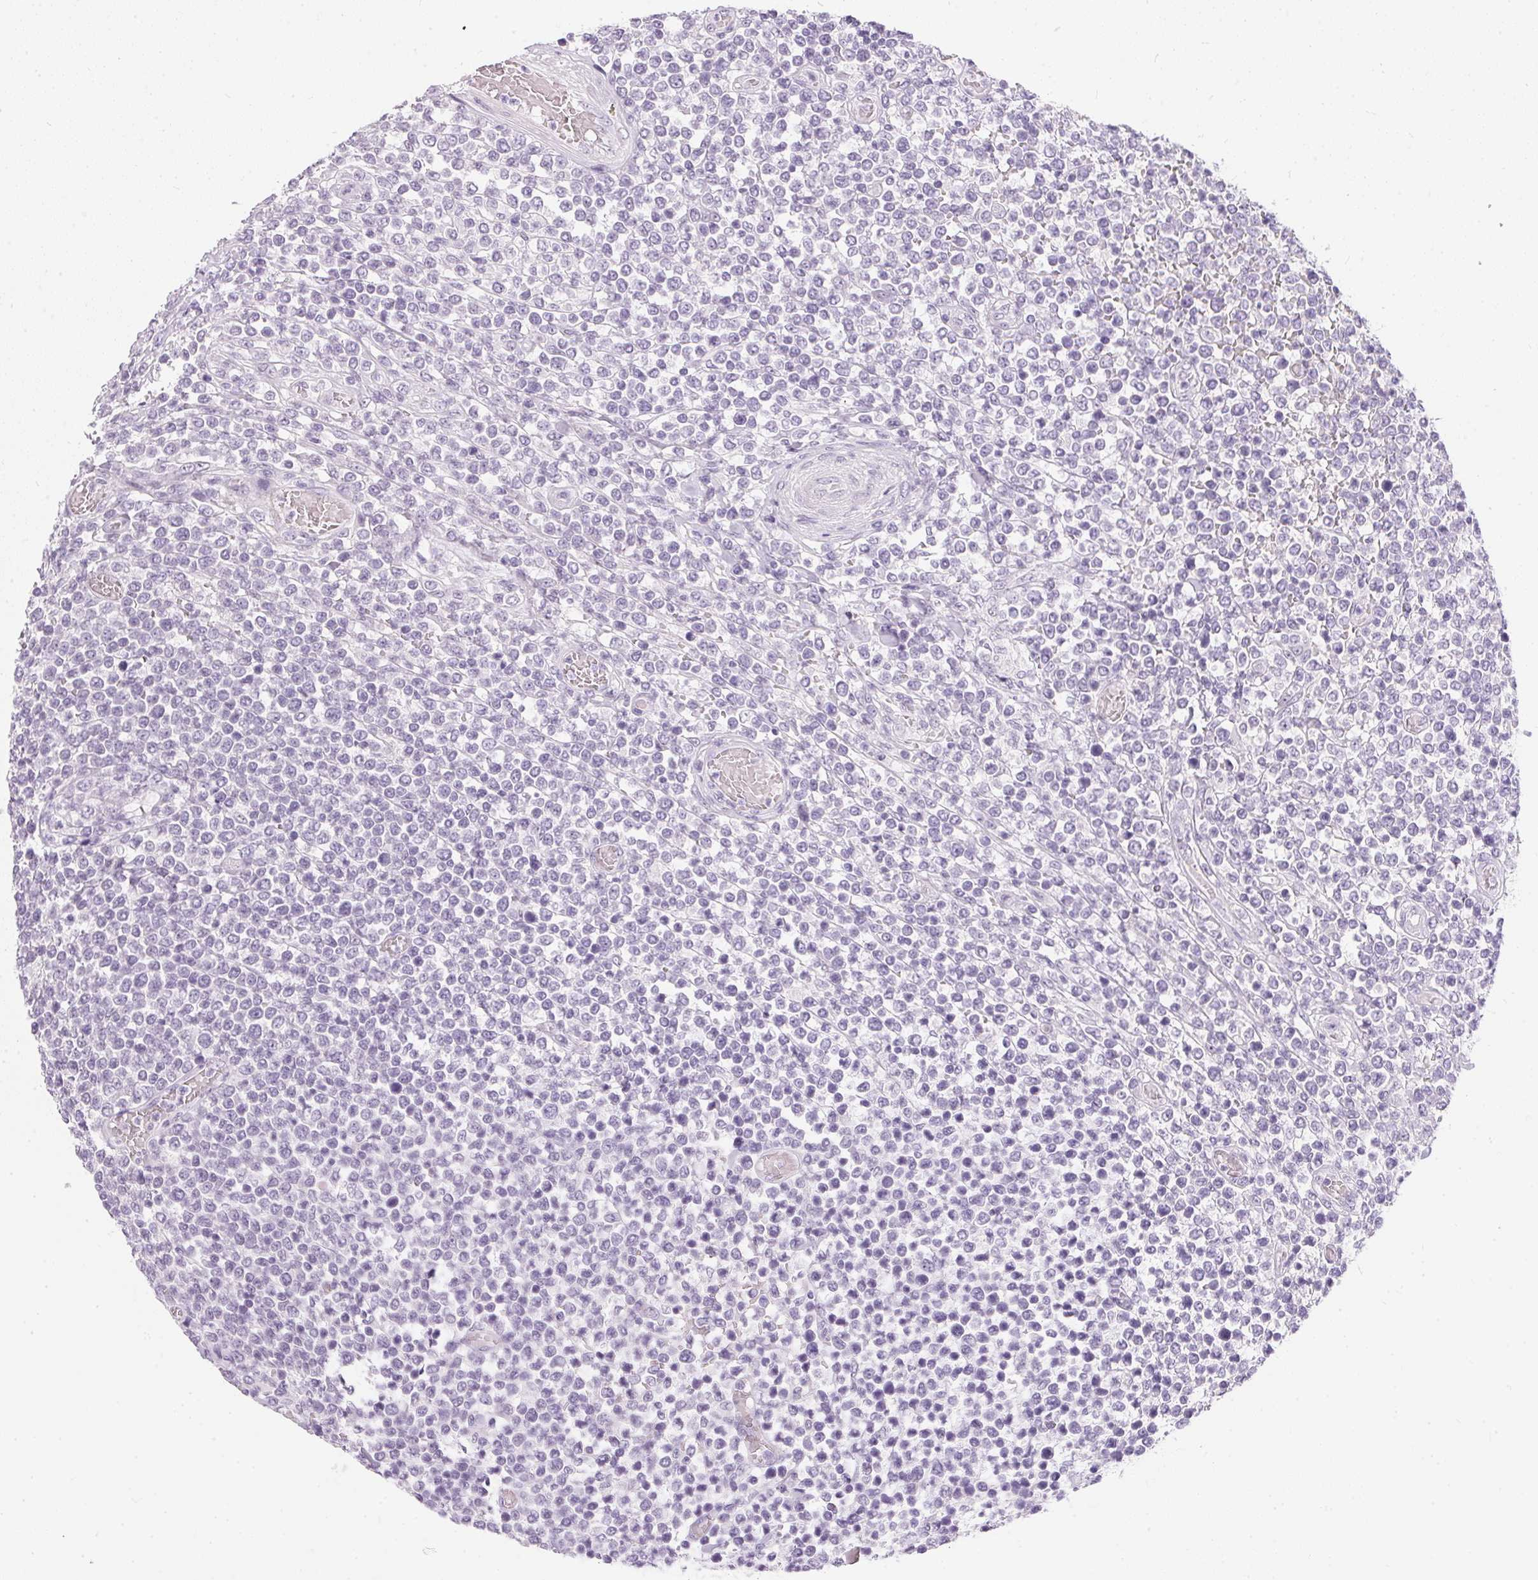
{"staining": {"intensity": "negative", "quantity": "none", "location": "none"}, "tissue": "lymphoma", "cell_type": "Tumor cells", "image_type": "cancer", "snomed": [{"axis": "morphology", "description": "Malignant lymphoma, non-Hodgkin's type, High grade"}, {"axis": "topography", "description": "Soft tissue"}], "caption": "Immunohistochemistry image of neoplastic tissue: human lymphoma stained with DAB reveals no significant protein staining in tumor cells.", "gene": "GBP6", "patient": {"sex": "female", "age": 56}}